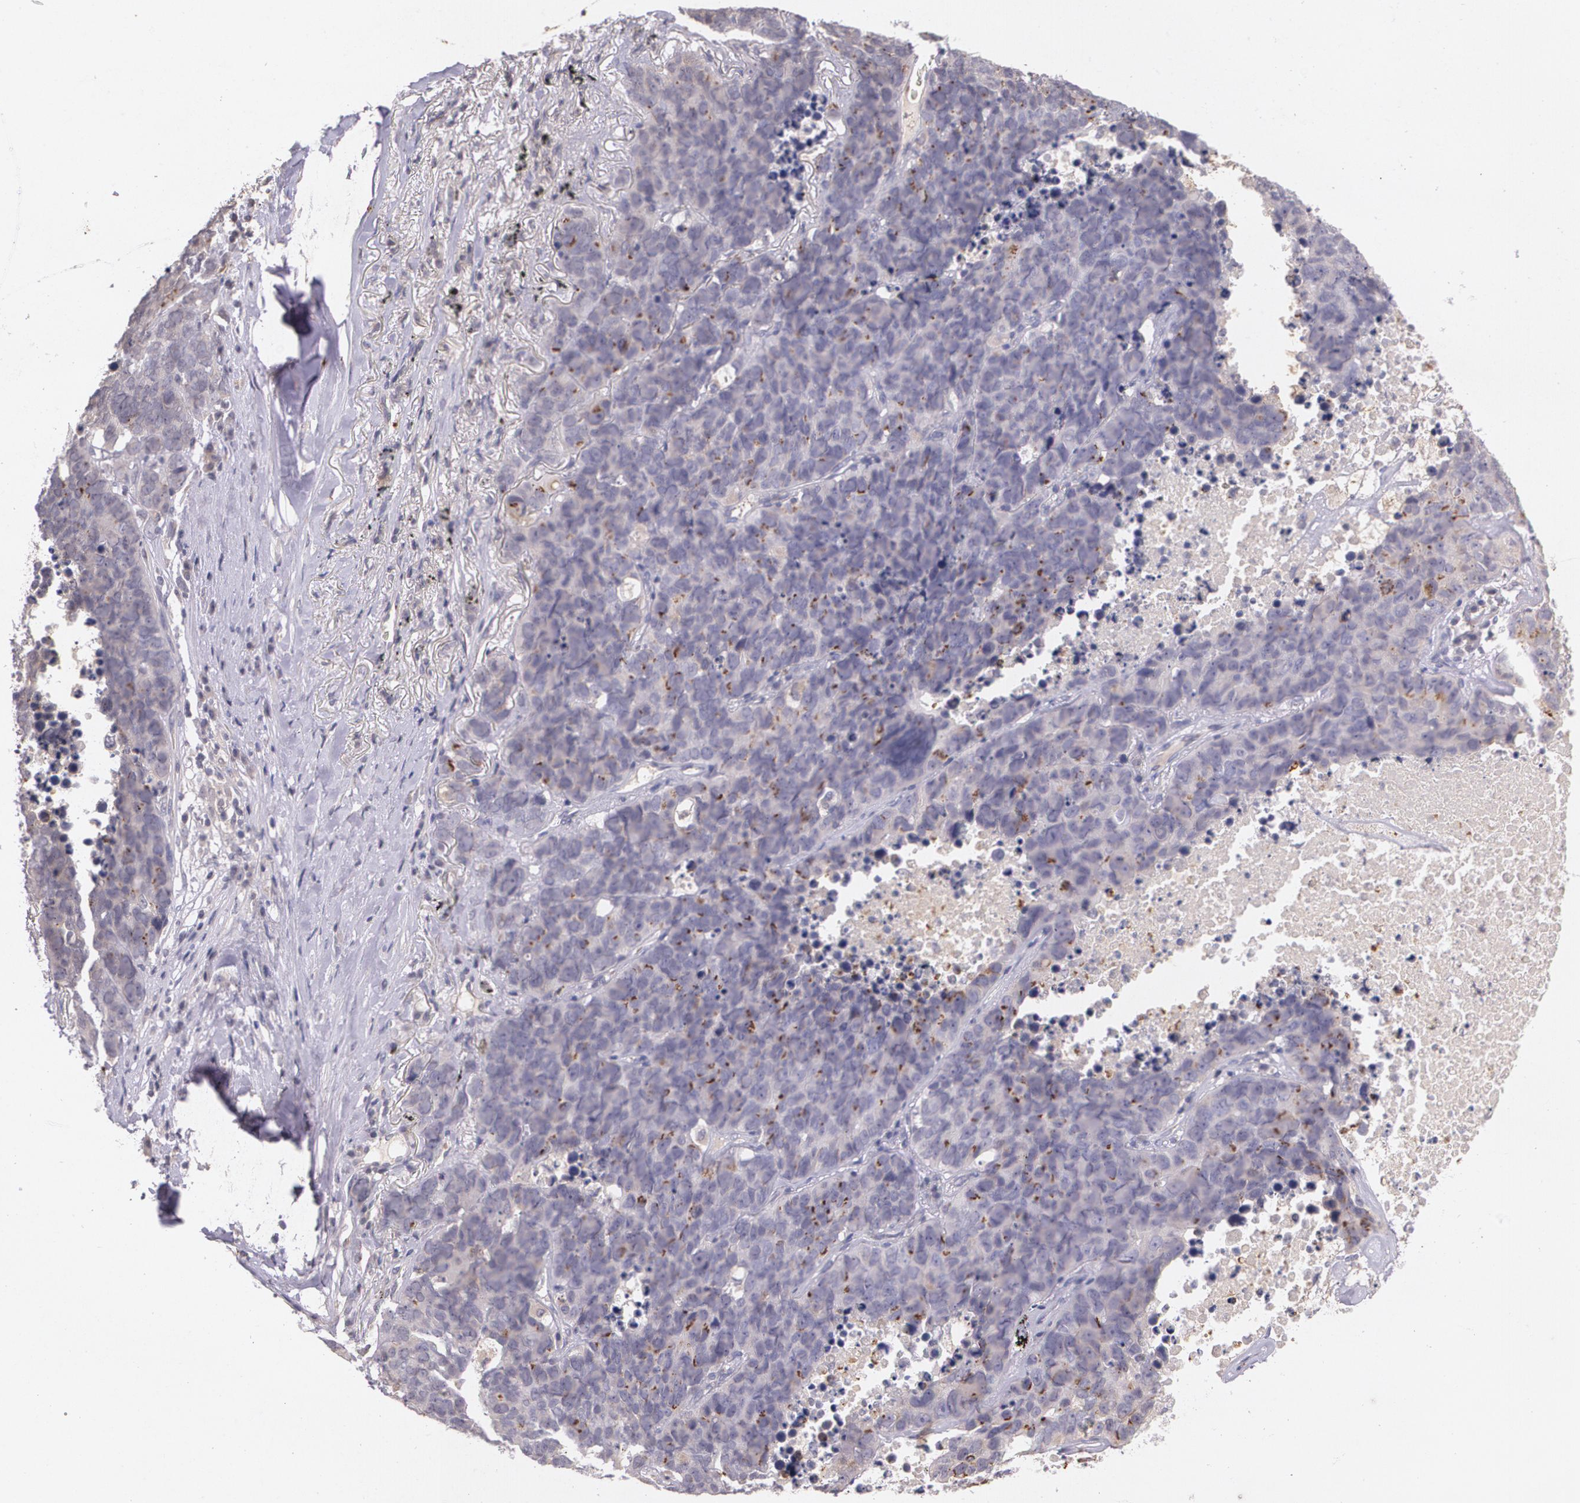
{"staining": {"intensity": "weak", "quantity": ">75%", "location": "cytoplasmic/membranous"}, "tissue": "lung cancer", "cell_type": "Tumor cells", "image_type": "cancer", "snomed": [{"axis": "morphology", "description": "Carcinoid, malignant, NOS"}, {"axis": "topography", "description": "Lung"}], "caption": "High-power microscopy captured an immunohistochemistry micrograph of lung cancer, revealing weak cytoplasmic/membranous expression in approximately >75% of tumor cells.", "gene": "TM4SF1", "patient": {"sex": "male", "age": 60}}